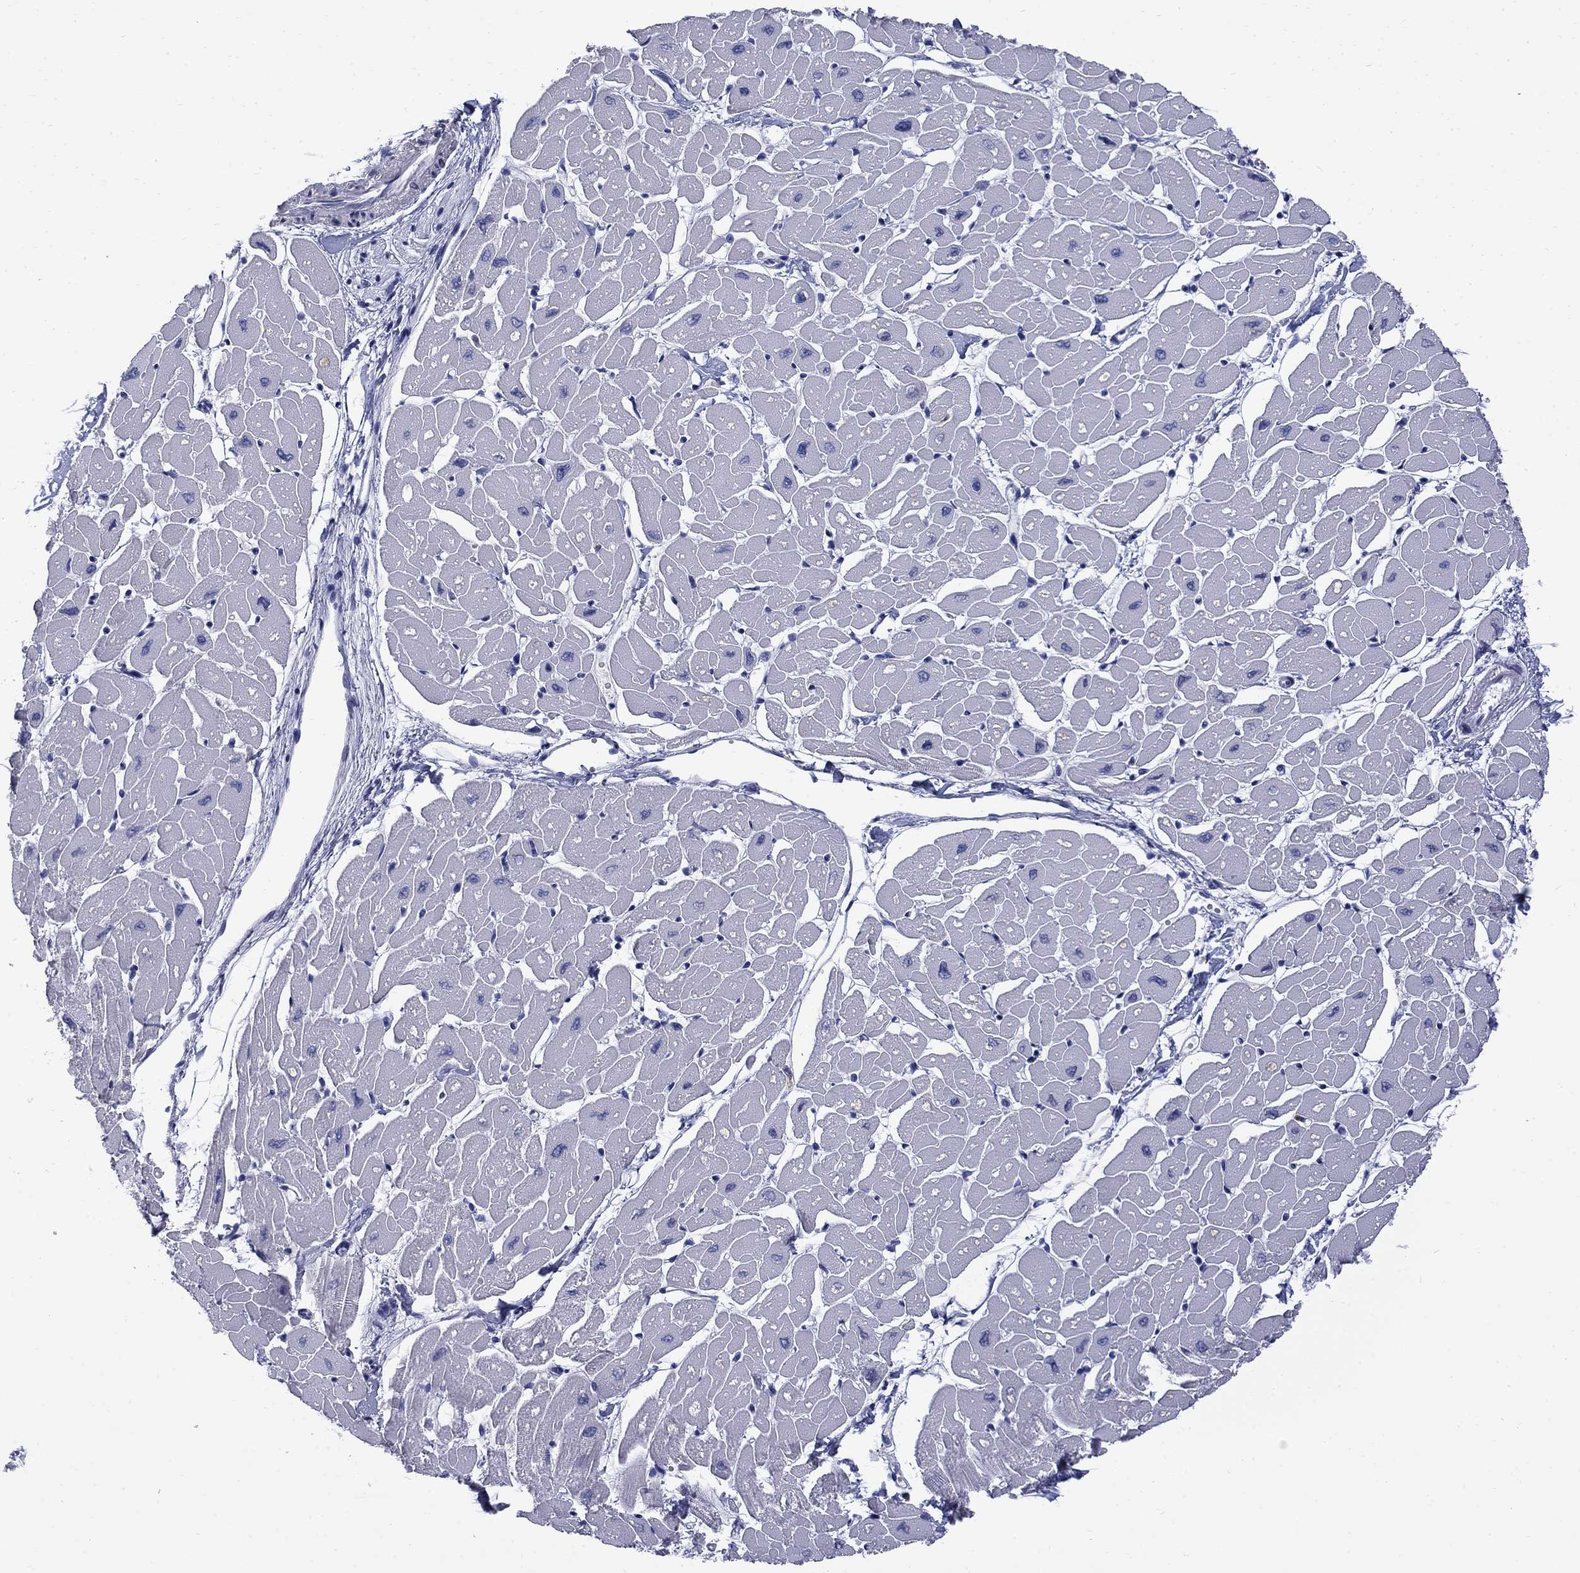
{"staining": {"intensity": "negative", "quantity": "none", "location": "none"}, "tissue": "heart muscle", "cell_type": "Cardiomyocytes", "image_type": "normal", "snomed": [{"axis": "morphology", "description": "Normal tissue, NOS"}, {"axis": "topography", "description": "Heart"}], "caption": "Protein analysis of unremarkable heart muscle displays no significant positivity in cardiomyocytes.", "gene": "SERPINB2", "patient": {"sex": "male", "age": 57}}